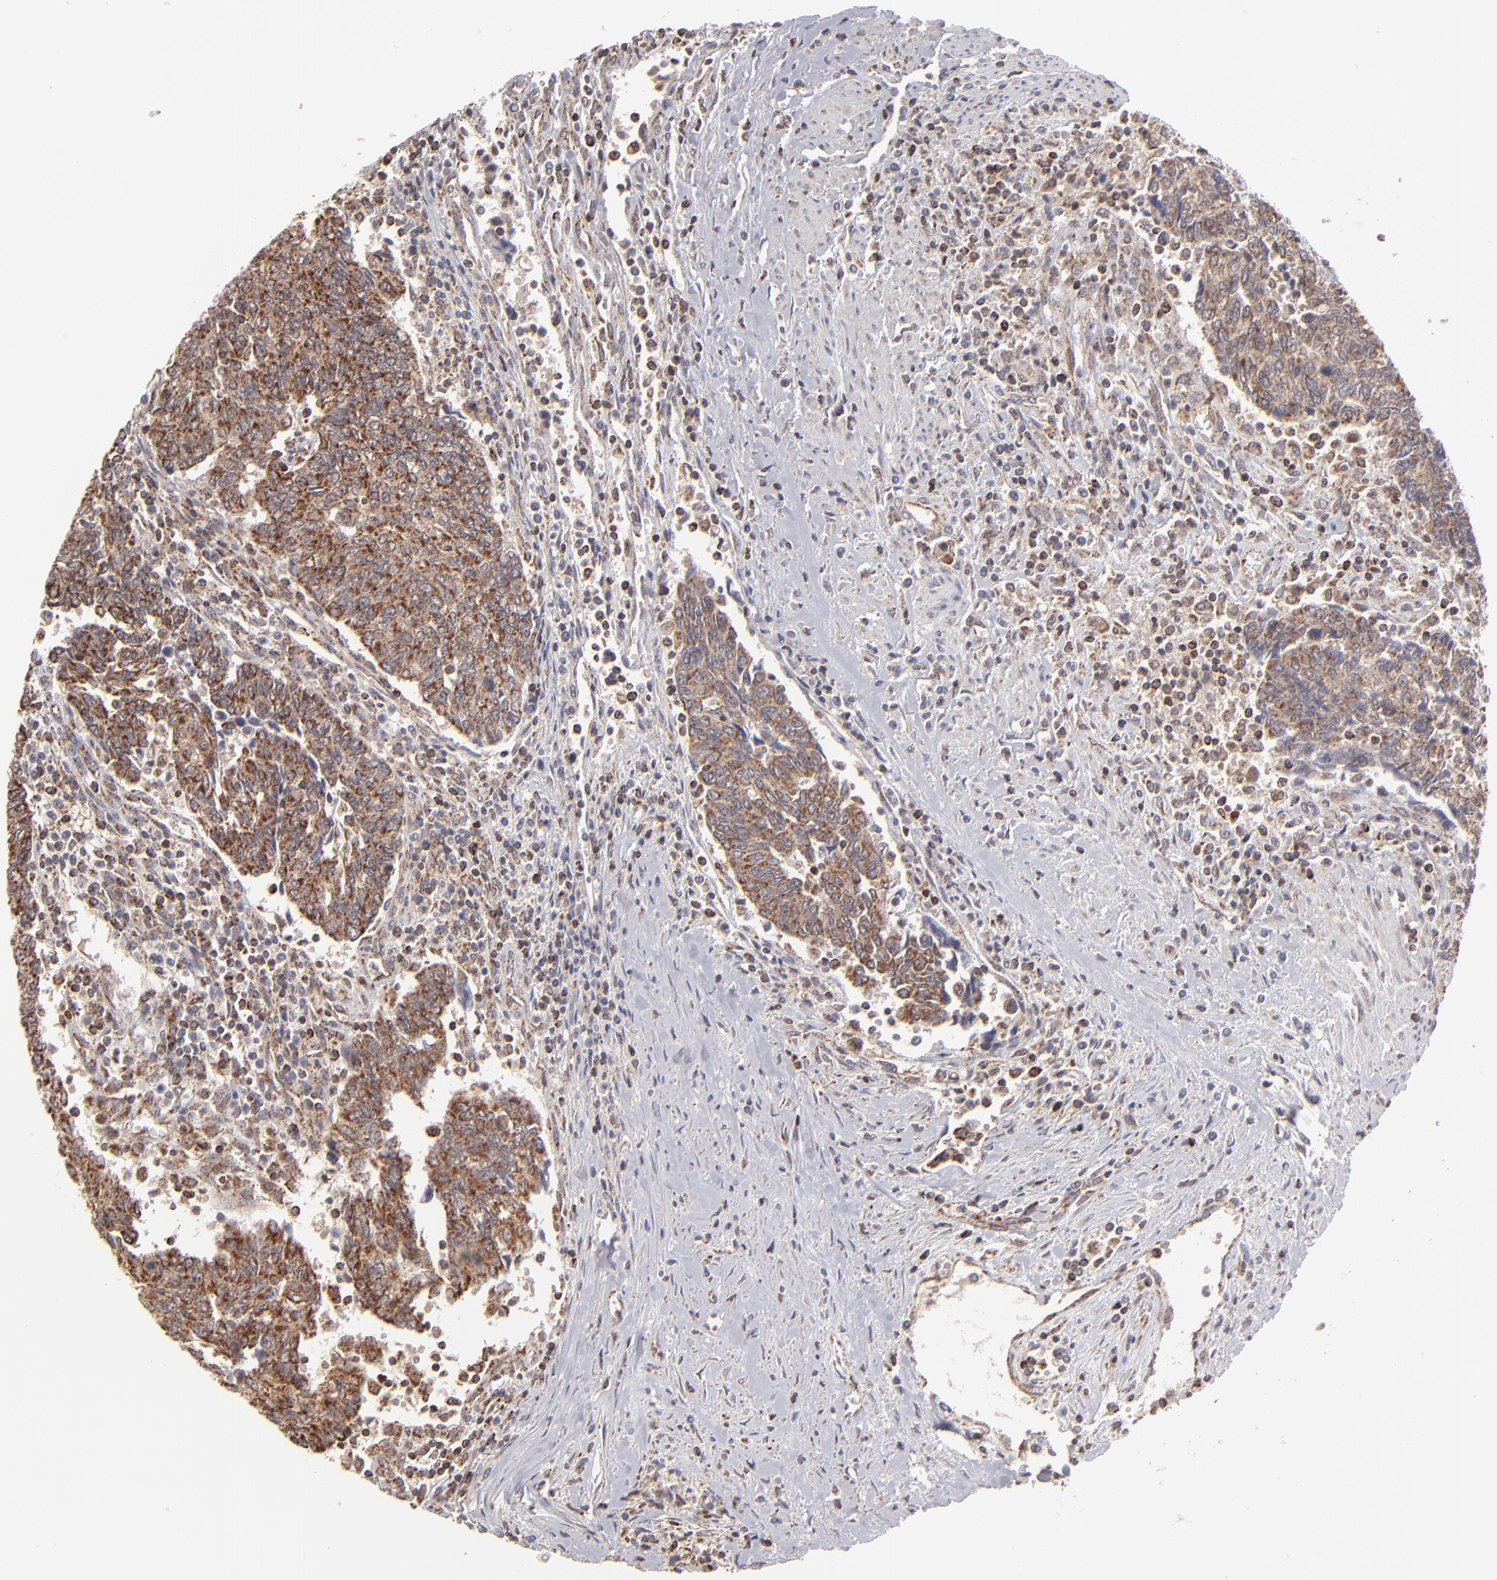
{"staining": {"intensity": "moderate", "quantity": ">75%", "location": "cytoplasmic/membranous"}, "tissue": "urothelial cancer", "cell_type": "Tumor cells", "image_type": "cancer", "snomed": [{"axis": "morphology", "description": "Urothelial carcinoma, High grade"}, {"axis": "topography", "description": "Urinary bladder"}], "caption": "Immunohistochemistry staining of urothelial cancer, which shows medium levels of moderate cytoplasmic/membranous staining in approximately >75% of tumor cells indicating moderate cytoplasmic/membranous protein staining. The staining was performed using DAB (brown) for protein detection and nuclei were counterstained in hematoxylin (blue).", "gene": "SLC15A1", "patient": {"sex": "male", "age": 86}}